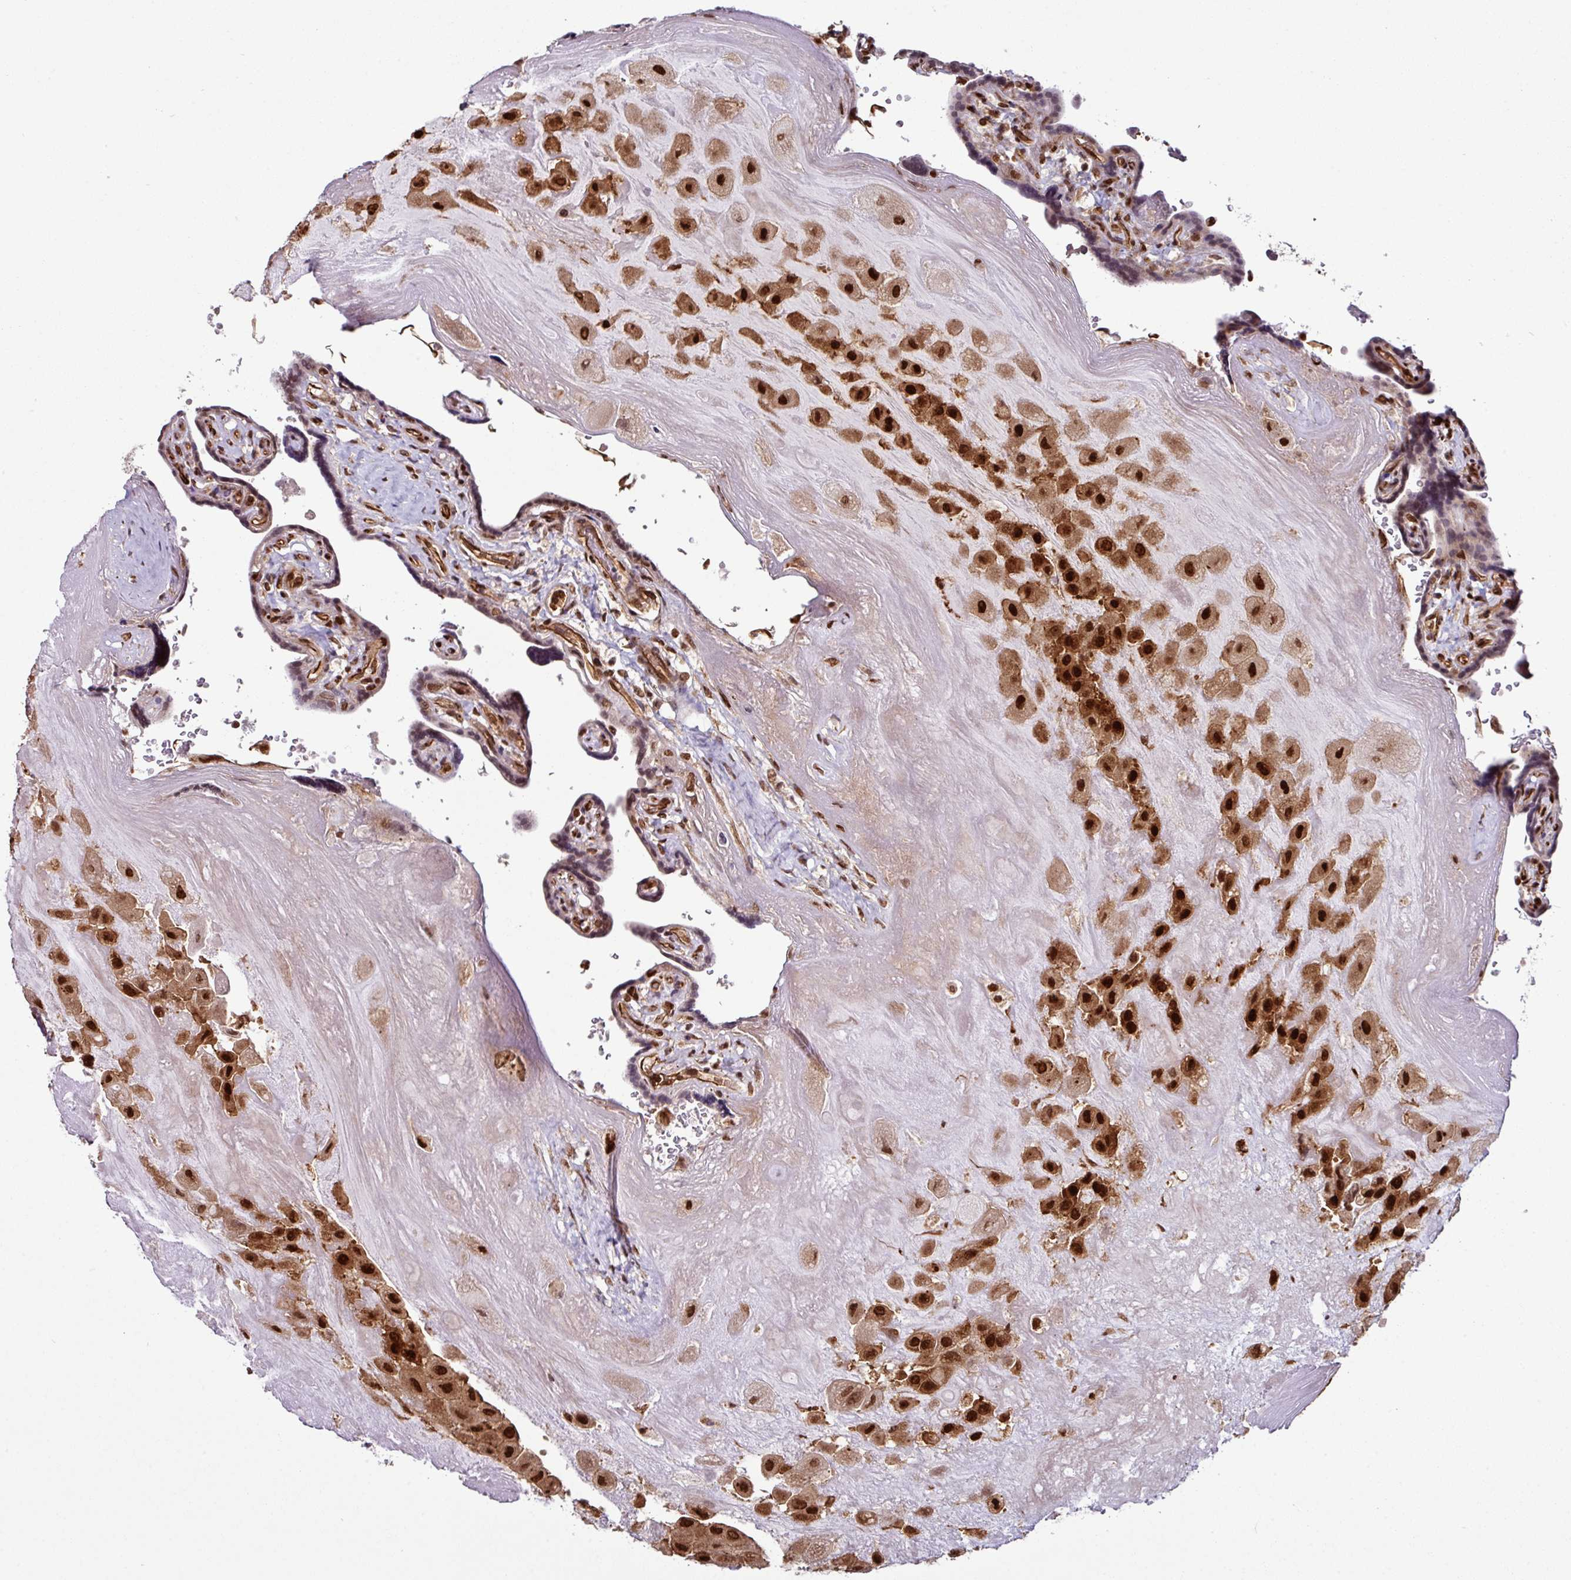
{"staining": {"intensity": "strong", "quantity": ">75%", "location": "cytoplasmic/membranous,nuclear"}, "tissue": "placenta", "cell_type": "Decidual cells", "image_type": "normal", "snomed": [{"axis": "morphology", "description": "Normal tissue, NOS"}, {"axis": "topography", "description": "Placenta"}], "caption": "About >75% of decidual cells in normal human placenta demonstrate strong cytoplasmic/membranous,nuclear protein expression as visualized by brown immunohistochemical staining.", "gene": "MORF4L2", "patient": {"sex": "female", "age": 32}}